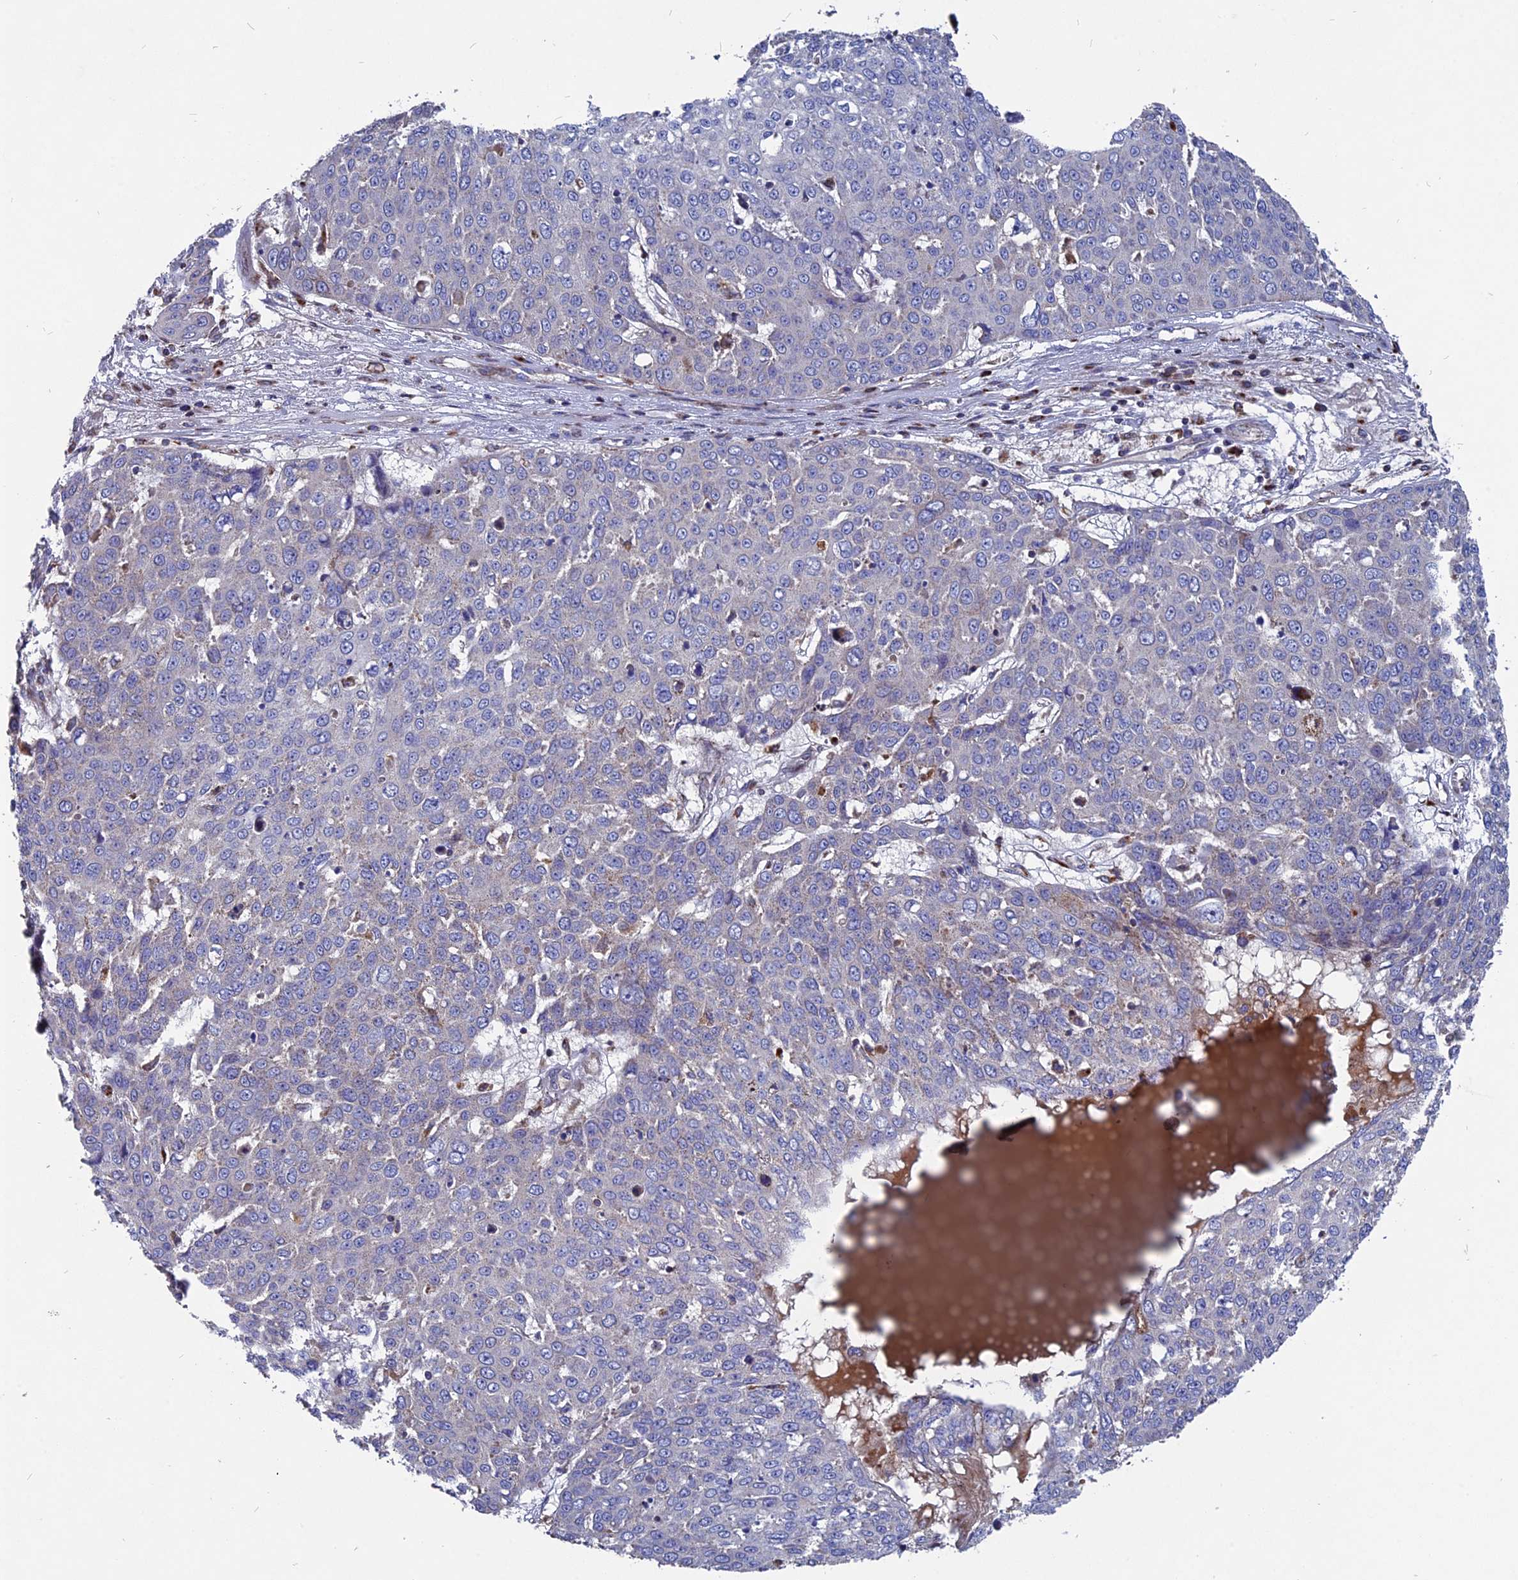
{"staining": {"intensity": "negative", "quantity": "none", "location": "none"}, "tissue": "skin cancer", "cell_type": "Tumor cells", "image_type": "cancer", "snomed": [{"axis": "morphology", "description": "Squamous cell carcinoma, NOS"}, {"axis": "topography", "description": "Skin"}], "caption": "DAB immunohistochemical staining of skin cancer (squamous cell carcinoma) exhibits no significant expression in tumor cells.", "gene": "TGFA", "patient": {"sex": "male", "age": 71}}